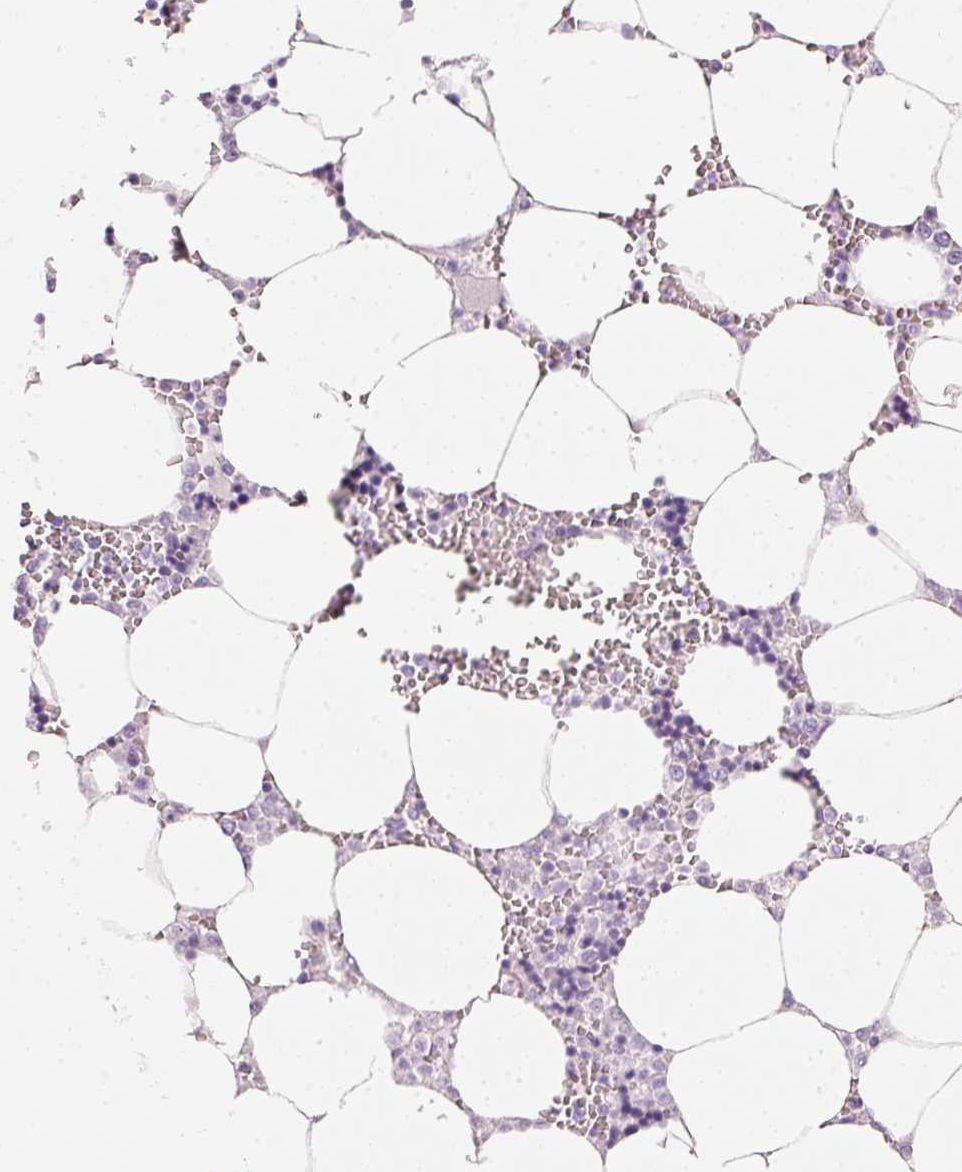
{"staining": {"intensity": "negative", "quantity": "none", "location": "none"}, "tissue": "bone marrow", "cell_type": "Hematopoietic cells", "image_type": "normal", "snomed": [{"axis": "morphology", "description": "Normal tissue, NOS"}, {"axis": "topography", "description": "Bone marrow"}], "caption": "The photomicrograph reveals no significant positivity in hematopoietic cells of bone marrow. The staining was performed using DAB to visualize the protein expression in brown, while the nuclei were stained in blue with hematoxylin (Magnification: 20x).", "gene": "PDXDC1", "patient": {"sex": "male", "age": 64}}